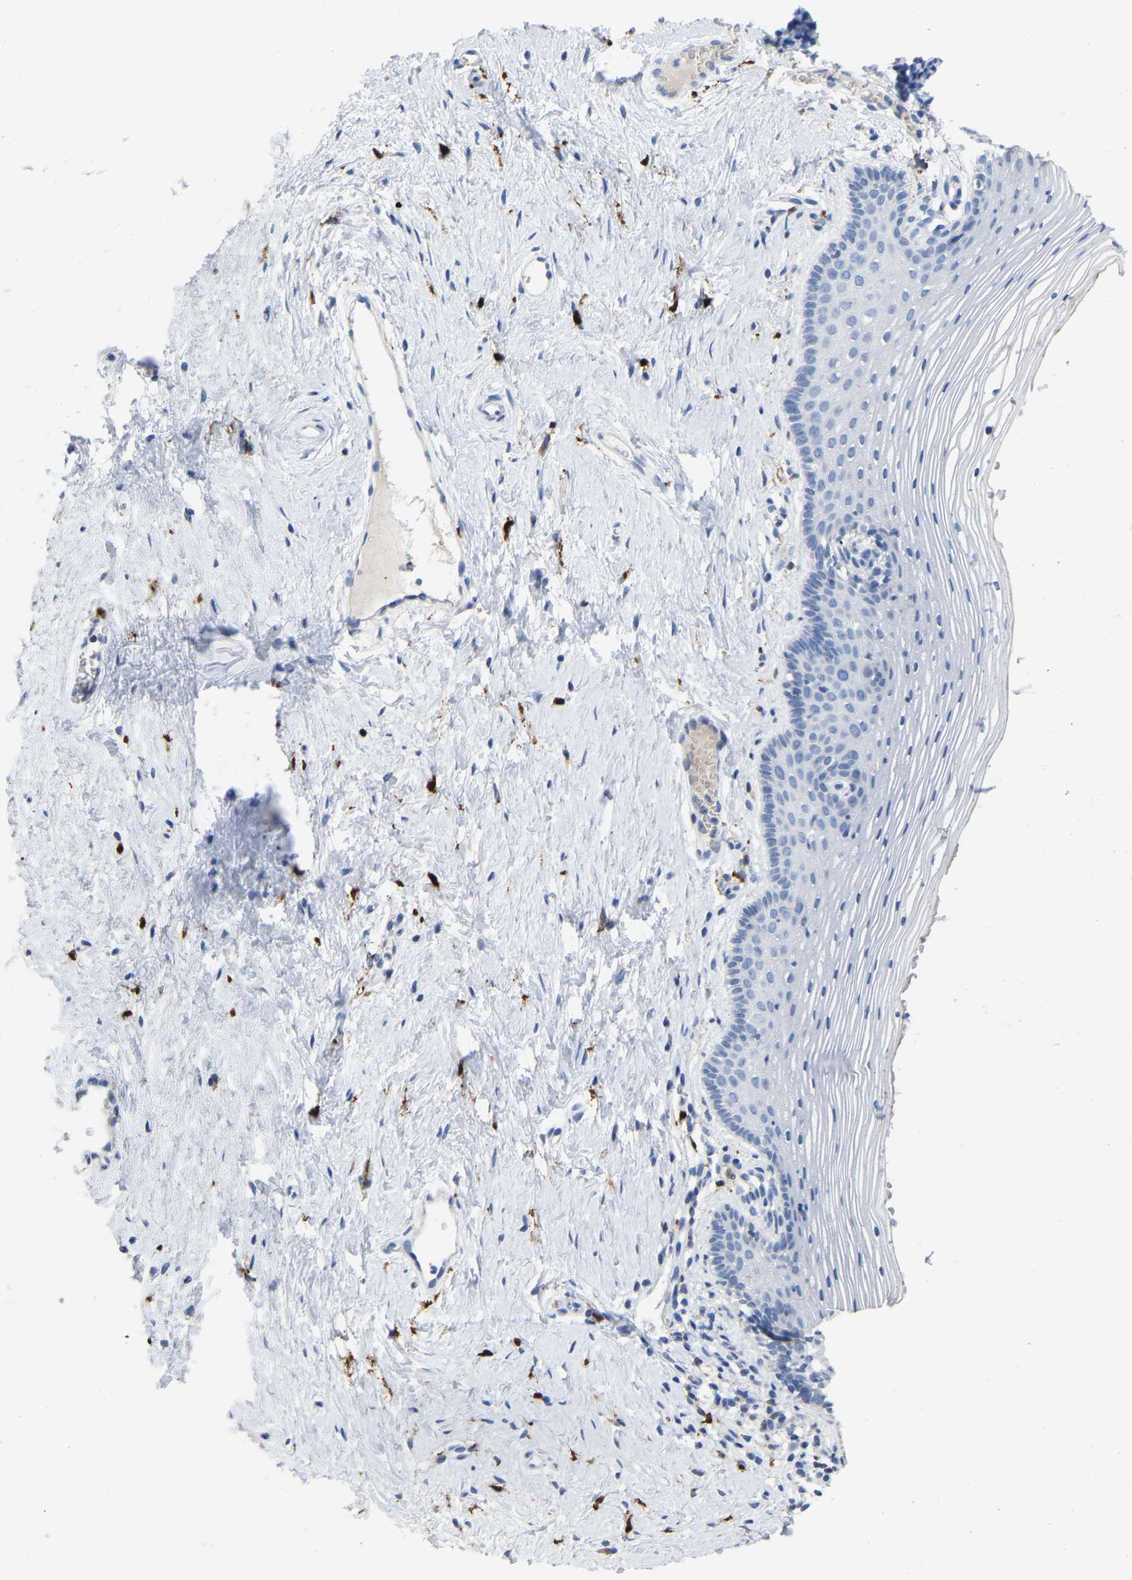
{"staining": {"intensity": "negative", "quantity": "none", "location": "none"}, "tissue": "vagina", "cell_type": "Squamous epithelial cells", "image_type": "normal", "snomed": [{"axis": "morphology", "description": "Normal tissue, NOS"}, {"axis": "topography", "description": "Vagina"}], "caption": "The histopathology image shows no significant positivity in squamous epithelial cells of vagina. Nuclei are stained in blue.", "gene": "ULBP2", "patient": {"sex": "female", "age": 32}}